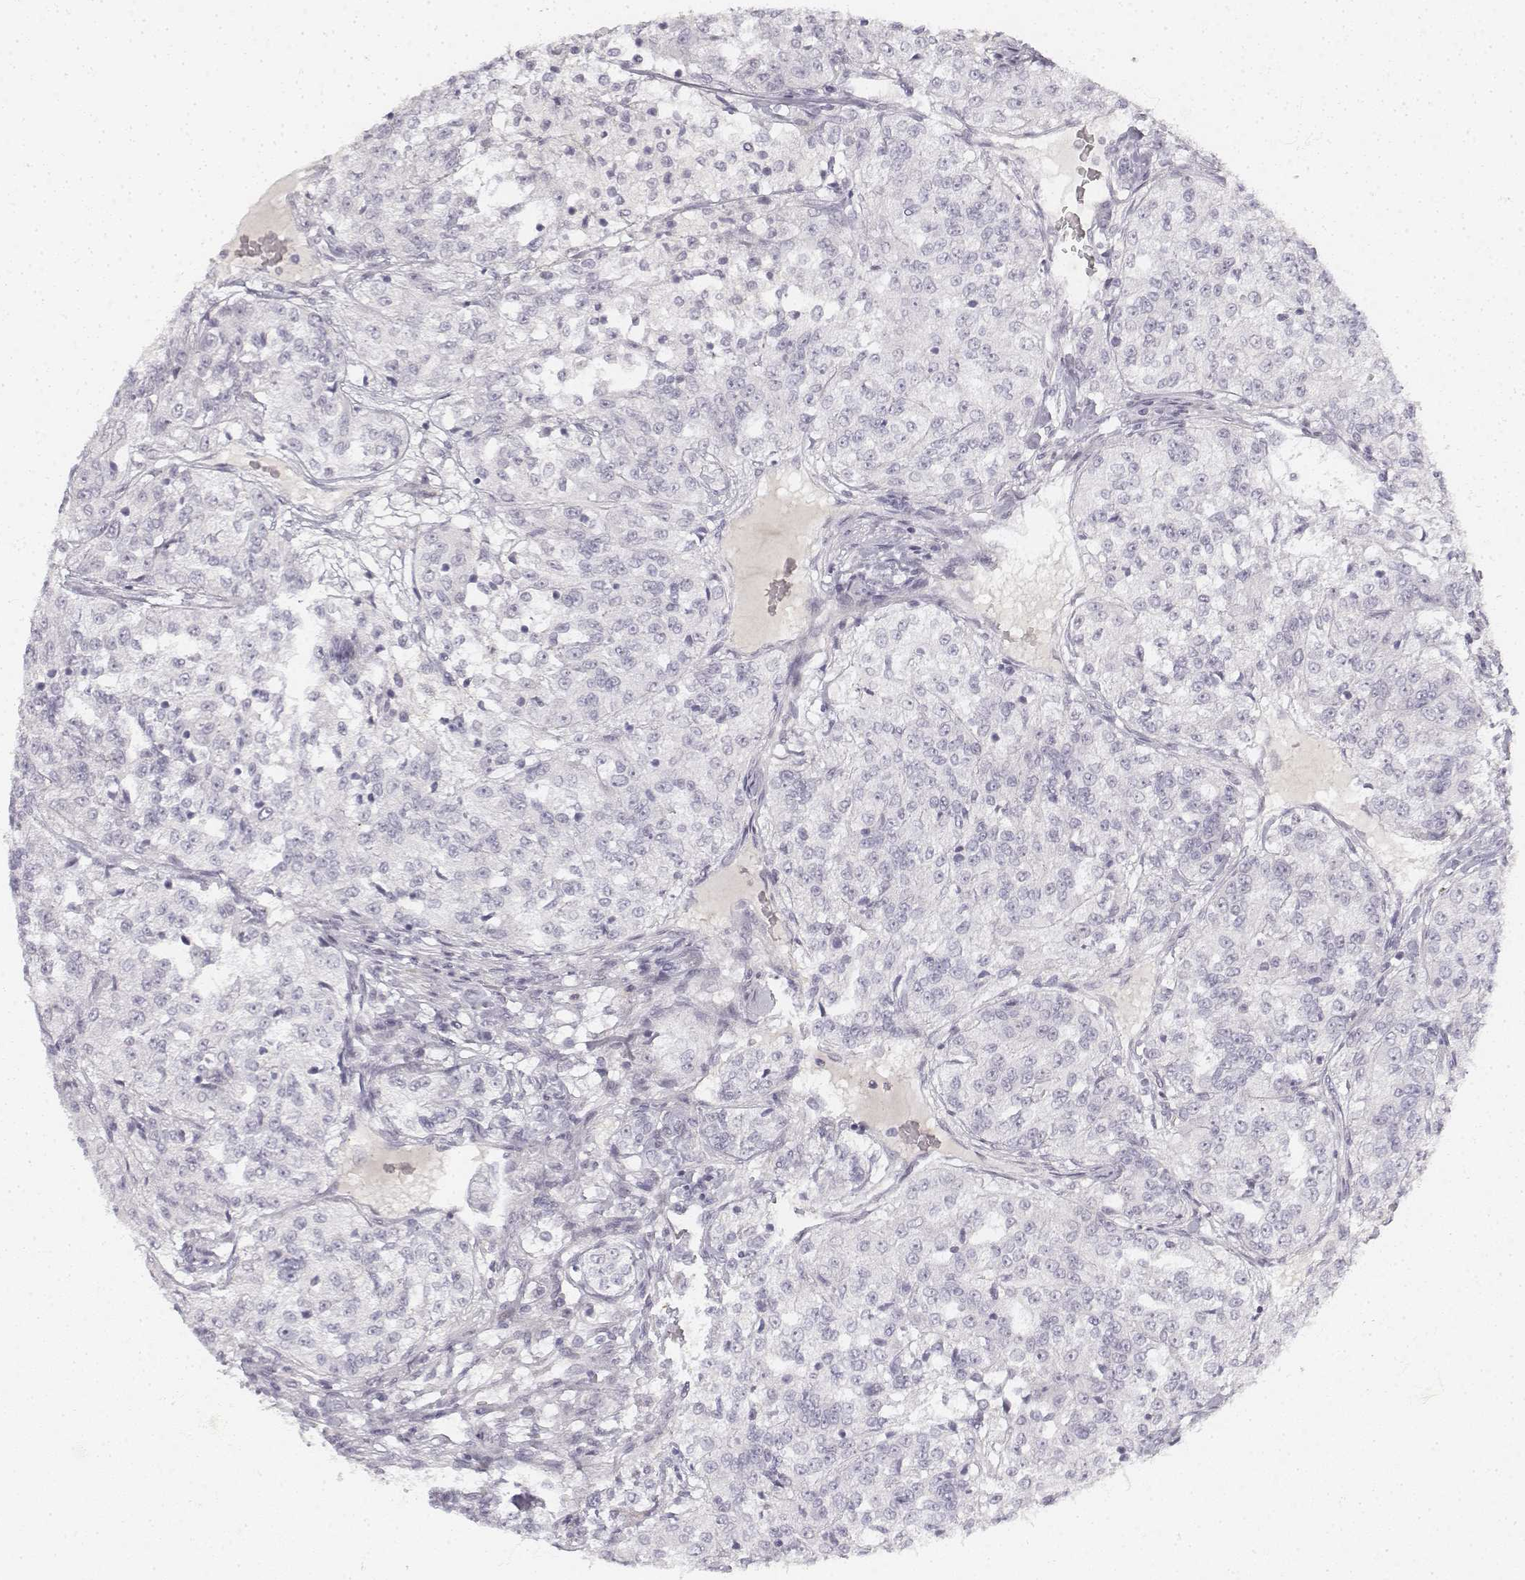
{"staining": {"intensity": "negative", "quantity": "none", "location": "none"}, "tissue": "renal cancer", "cell_type": "Tumor cells", "image_type": "cancer", "snomed": [{"axis": "morphology", "description": "Adenocarcinoma, NOS"}, {"axis": "topography", "description": "Kidney"}], "caption": "Immunohistochemical staining of renal cancer (adenocarcinoma) demonstrates no significant positivity in tumor cells.", "gene": "KRT84", "patient": {"sex": "female", "age": 63}}